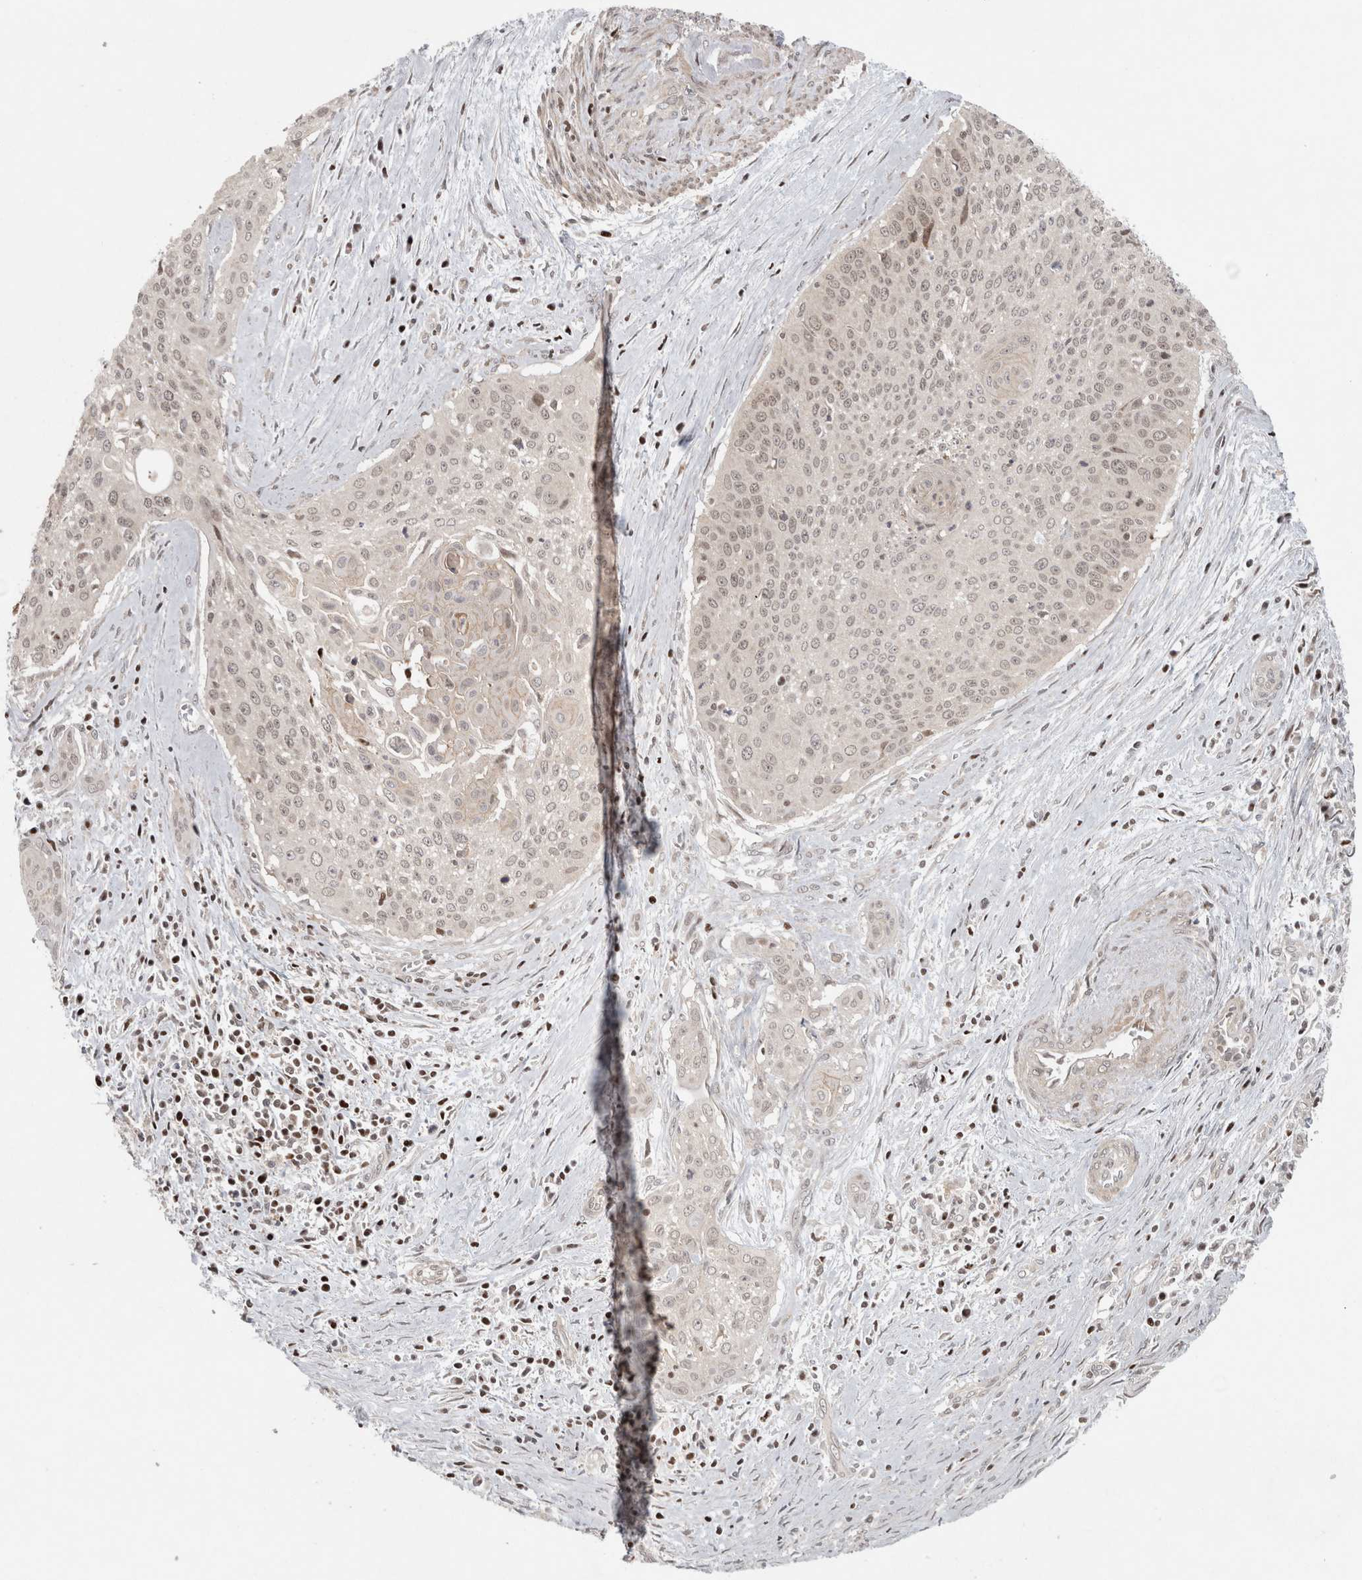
{"staining": {"intensity": "weak", "quantity": "25%-75%", "location": "cytoplasmic/membranous,nuclear"}, "tissue": "cervical cancer", "cell_type": "Tumor cells", "image_type": "cancer", "snomed": [{"axis": "morphology", "description": "Squamous cell carcinoma, NOS"}, {"axis": "topography", "description": "Cervix"}], "caption": "Immunohistochemical staining of squamous cell carcinoma (cervical) shows low levels of weak cytoplasmic/membranous and nuclear positivity in about 25%-75% of tumor cells.", "gene": "KDM8", "patient": {"sex": "female", "age": 55}}